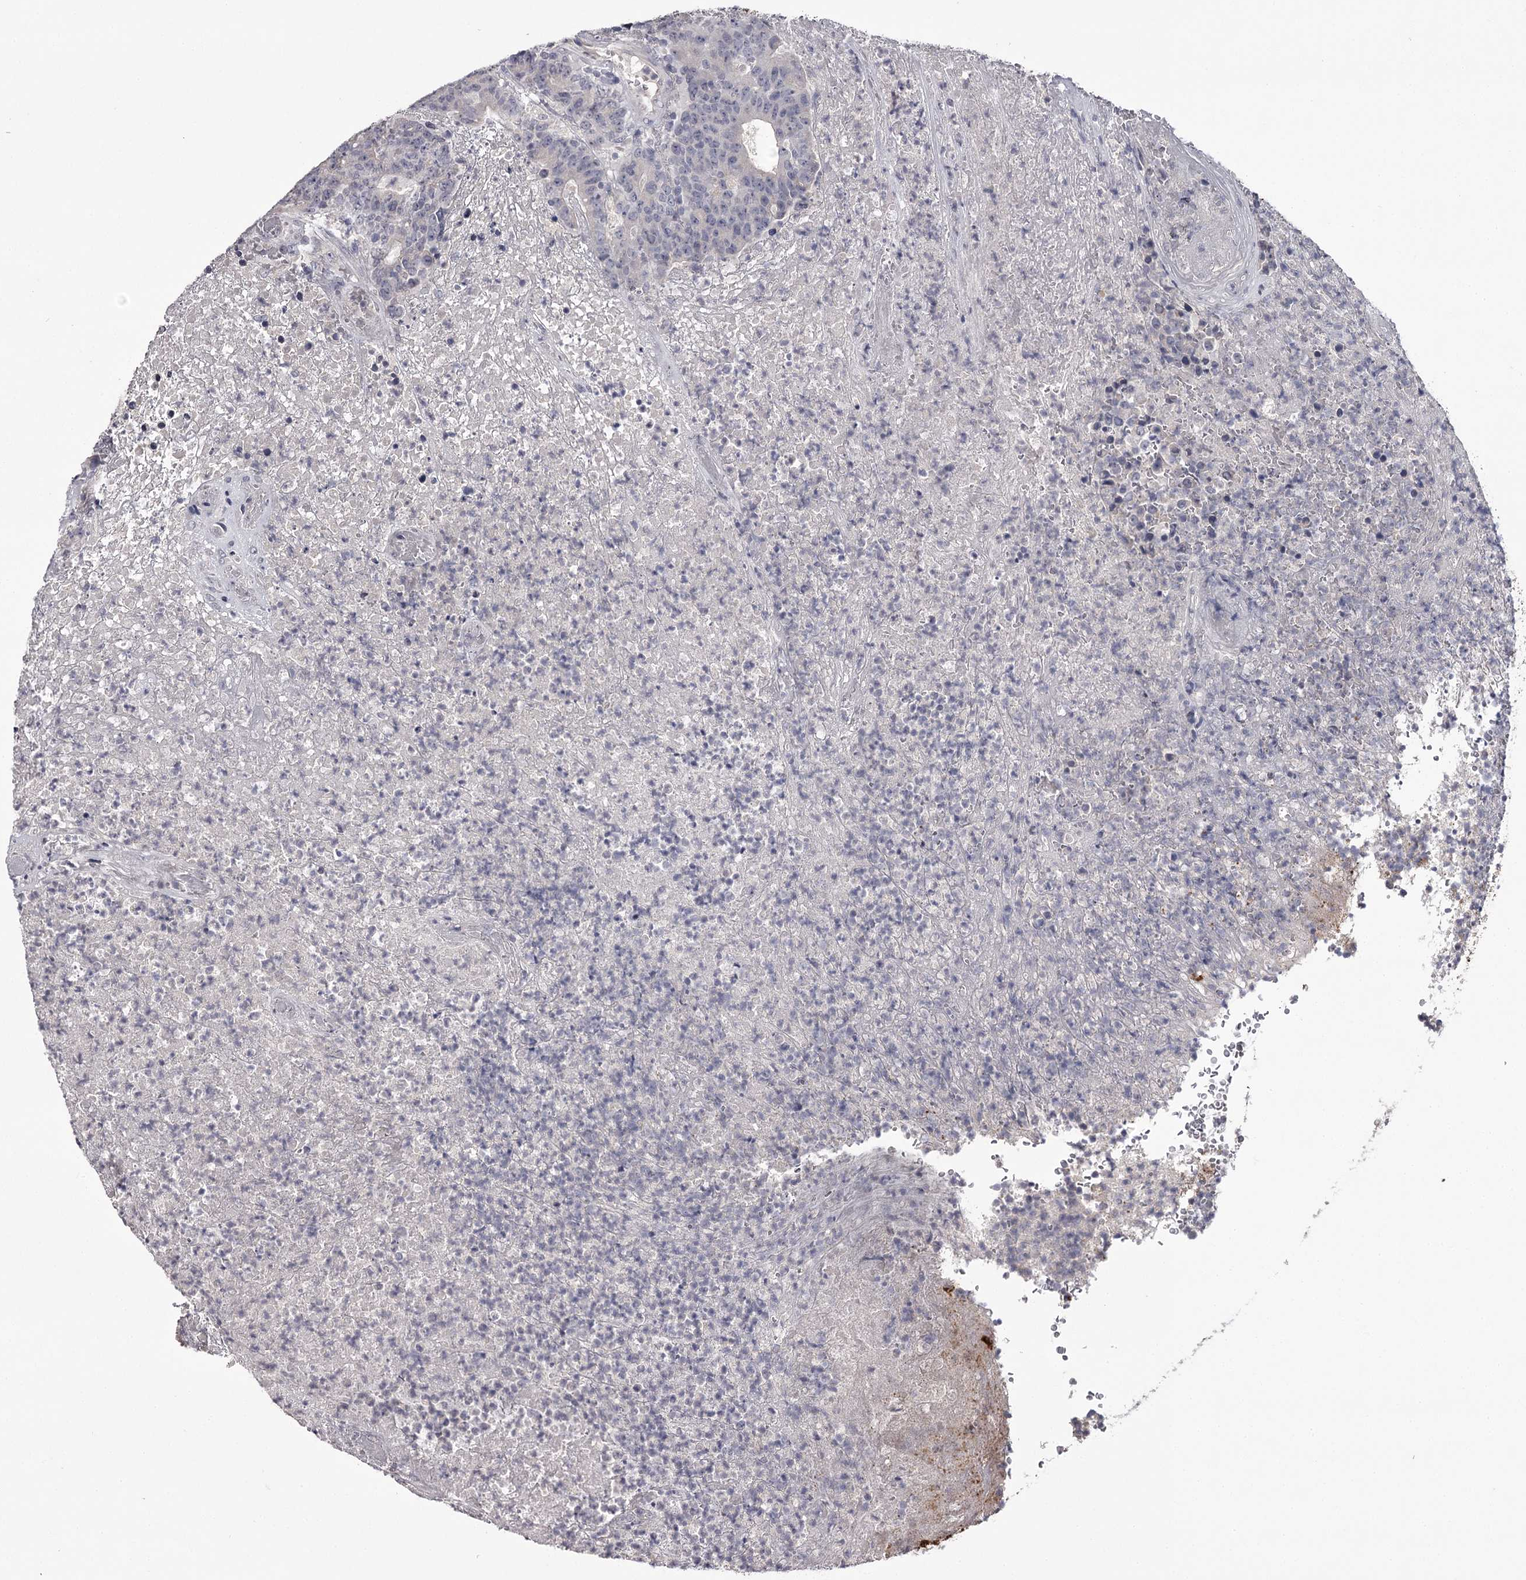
{"staining": {"intensity": "negative", "quantity": "none", "location": "none"}, "tissue": "colorectal cancer", "cell_type": "Tumor cells", "image_type": "cancer", "snomed": [{"axis": "morphology", "description": "Adenocarcinoma, NOS"}, {"axis": "topography", "description": "Colon"}], "caption": "High magnification brightfield microscopy of colorectal cancer stained with DAB (brown) and counterstained with hematoxylin (blue): tumor cells show no significant staining.", "gene": "PRM2", "patient": {"sex": "female", "age": 75}}